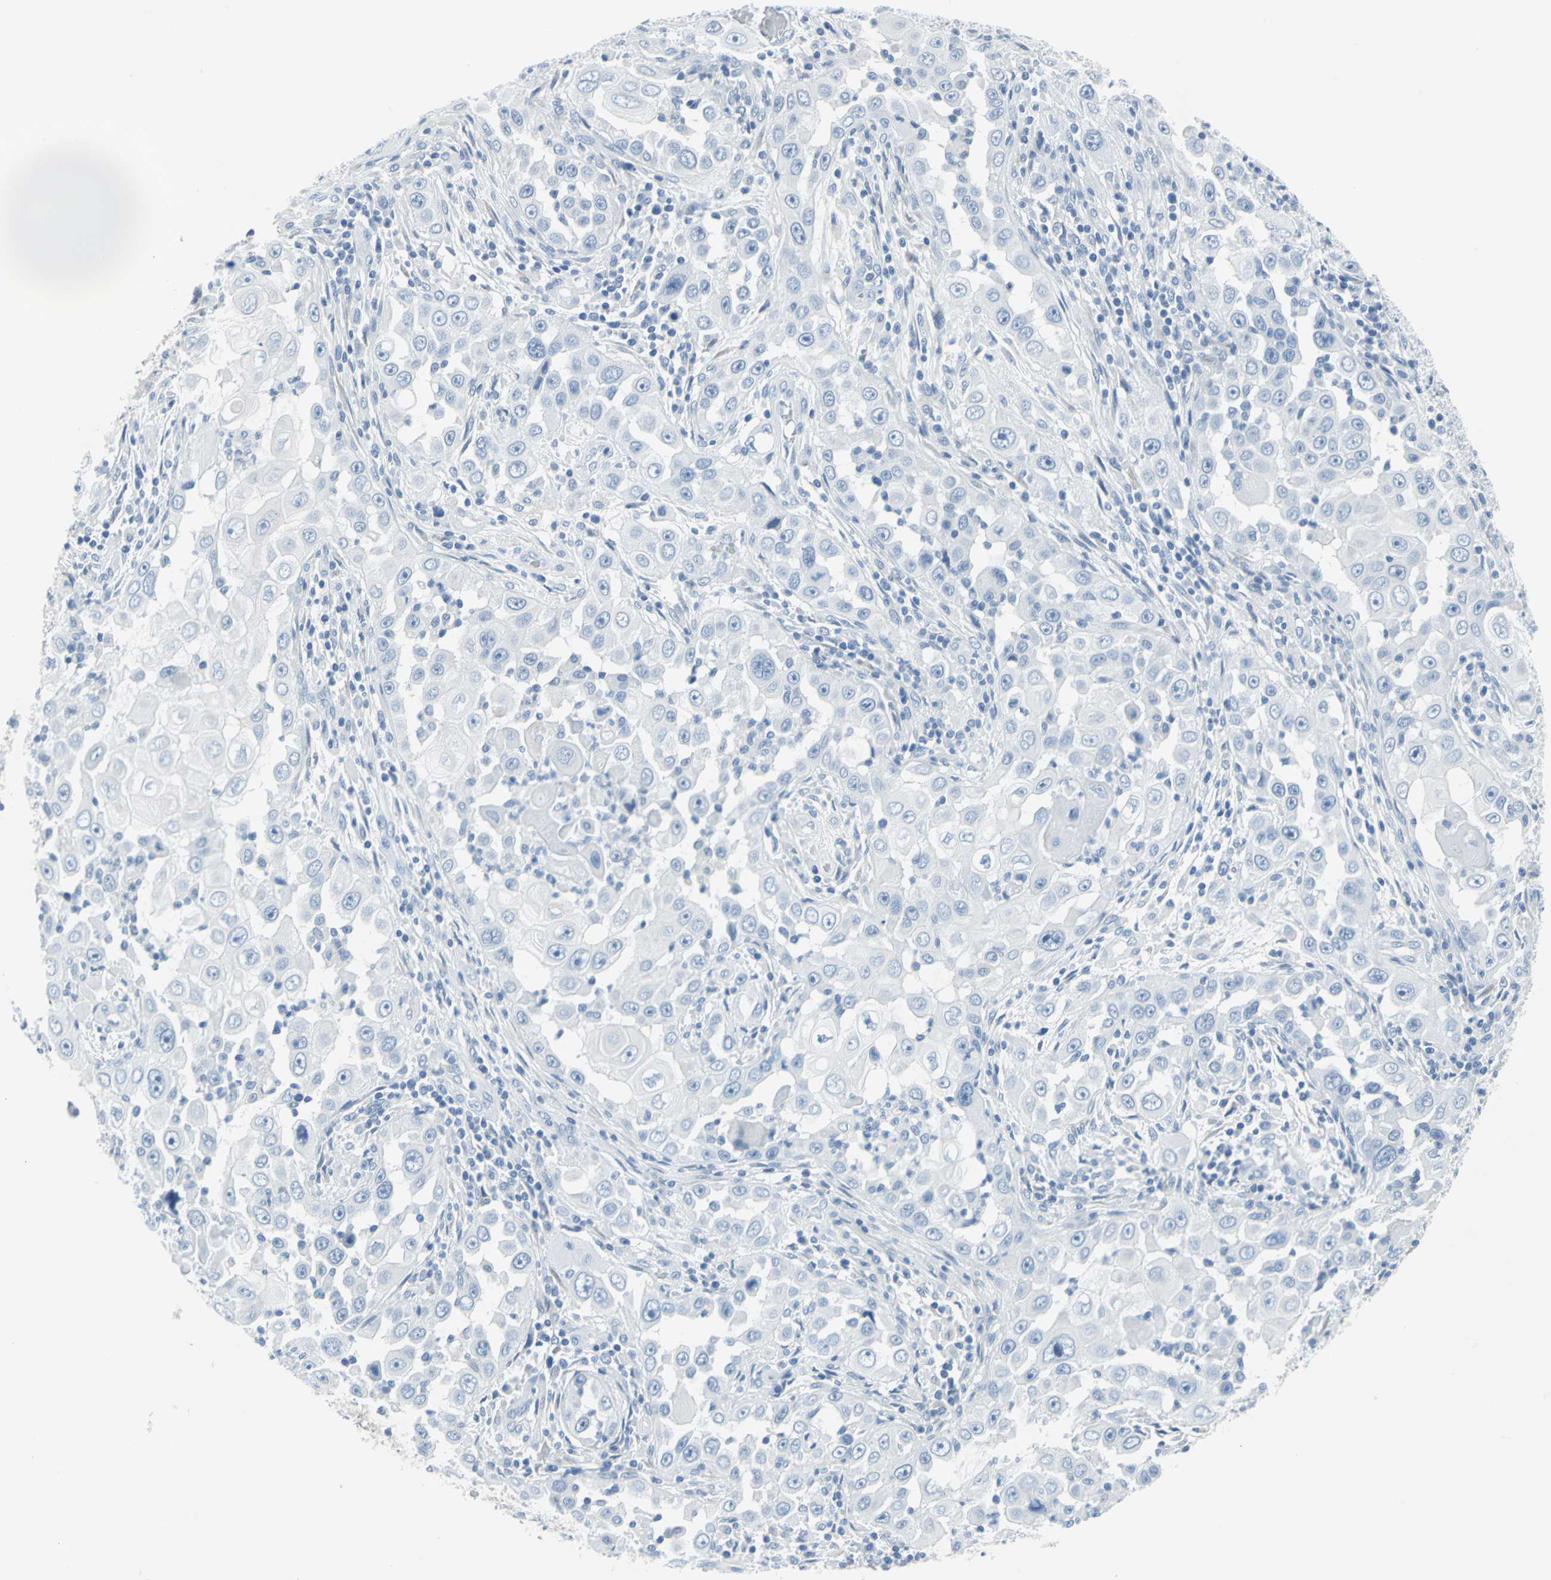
{"staining": {"intensity": "negative", "quantity": "none", "location": "none"}, "tissue": "head and neck cancer", "cell_type": "Tumor cells", "image_type": "cancer", "snomed": [{"axis": "morphology", "description": "Carcinoma, NOS"}, {"axis": "topography", "description": "Head-Neck"}], "caption": "This is an immunohistochemistry (IHC) micrograph of head and neck cancer. There is no expression in tumor cells.", "gene": "CYB5A", "patient": {"sex": "male", "age": 87}}